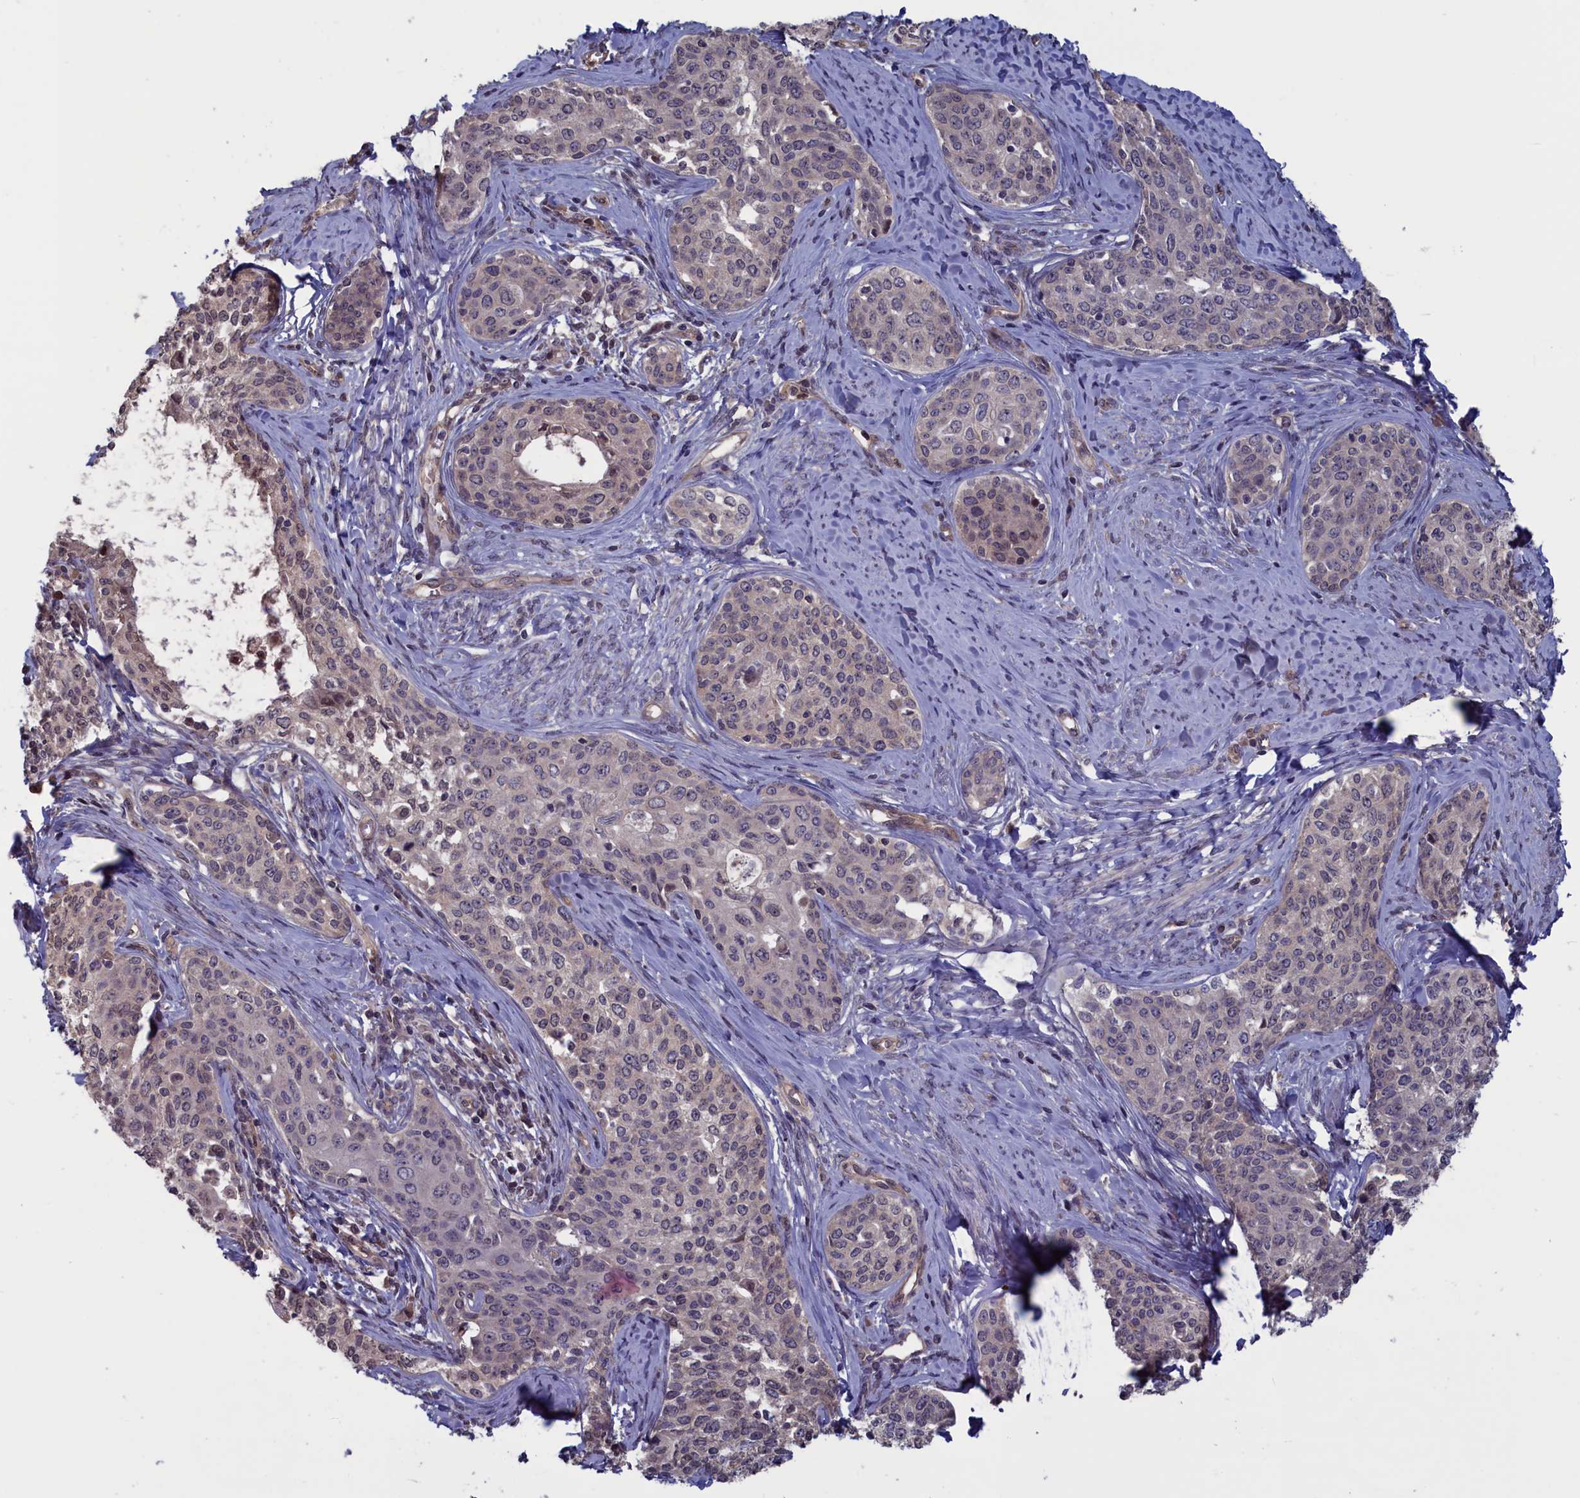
{"staining": {"intensity": "negative", "quantity": "none", "location": "none"}, "tissue": "cervical cancer", "cell_type": "Tumor cells", "image_type": "cancer", "snomed": [{"axis": "morphology", "description": "Squamous cell carcinoma, NOS"}, {"axis": "morphology", "description": "Adenocarcinoma, NOS"}, {"axis": "topography", "description": "Cervix"}], "caption": "IHC of cervical cancer (adenocarcinoma) shows no positivity in tumor cells.", "gene": "PLP2", "patient": {"sex": "female", "age": 52}}